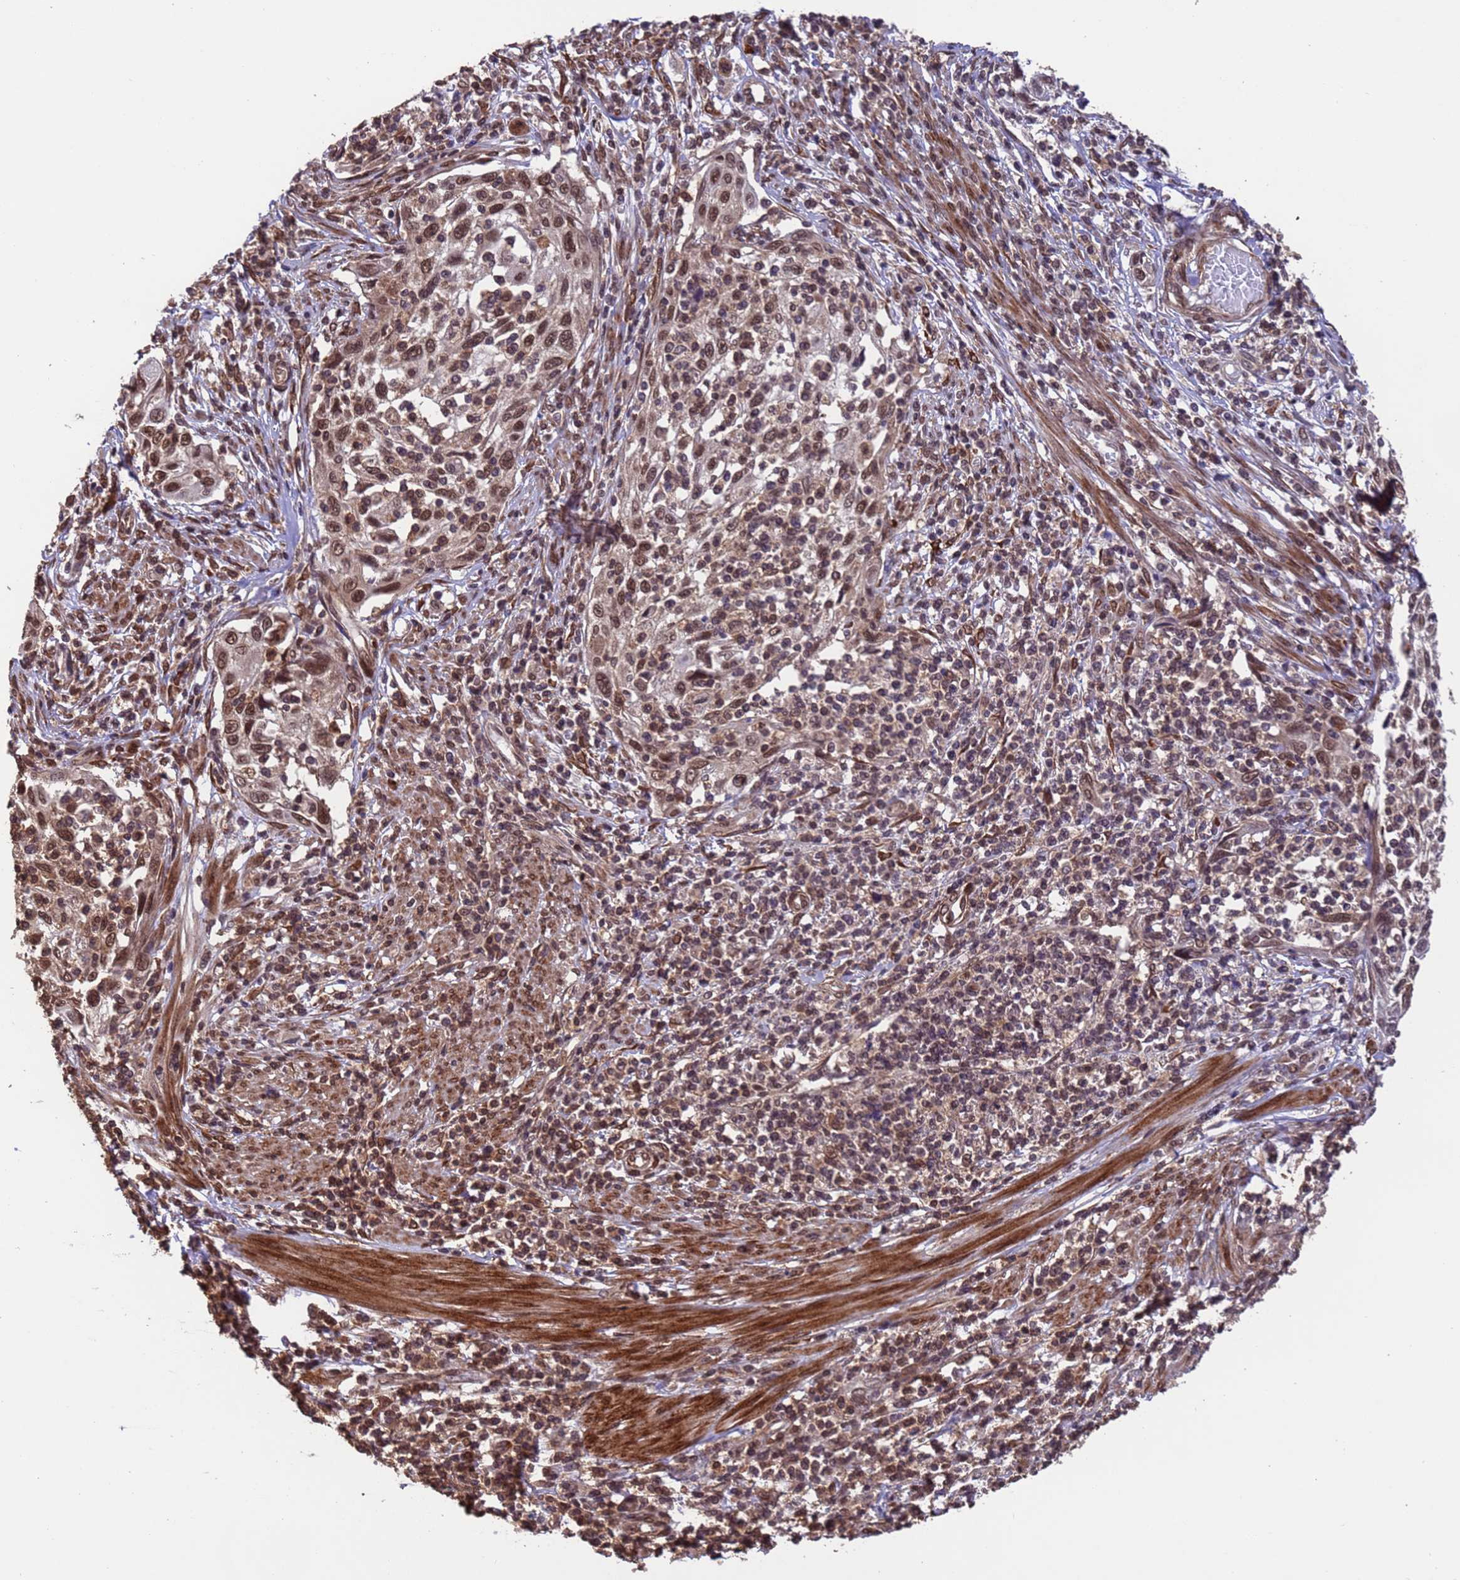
{"staining": {"intensity": "moderate", "quantity": ">75%", "location": "nuclear"}, "tissue": "cervical cancer", "cell_type": "Tumor cells", "image_type": "cancer", "snomed": [{"axis": "morphology", "description": "Squamous cell carcinoma, NOS"}, {"axis": "topography", "description": "Cervix"}], "caption": "DAB (3,3'-diaminobenzidine) immunohistochemical staining of human cervical cancer reveals moderate nuclear protein expression in approximately >75% of tumor cells.", "gene": "VSTM4", "patient": {"sex": "female", "age": 70}}